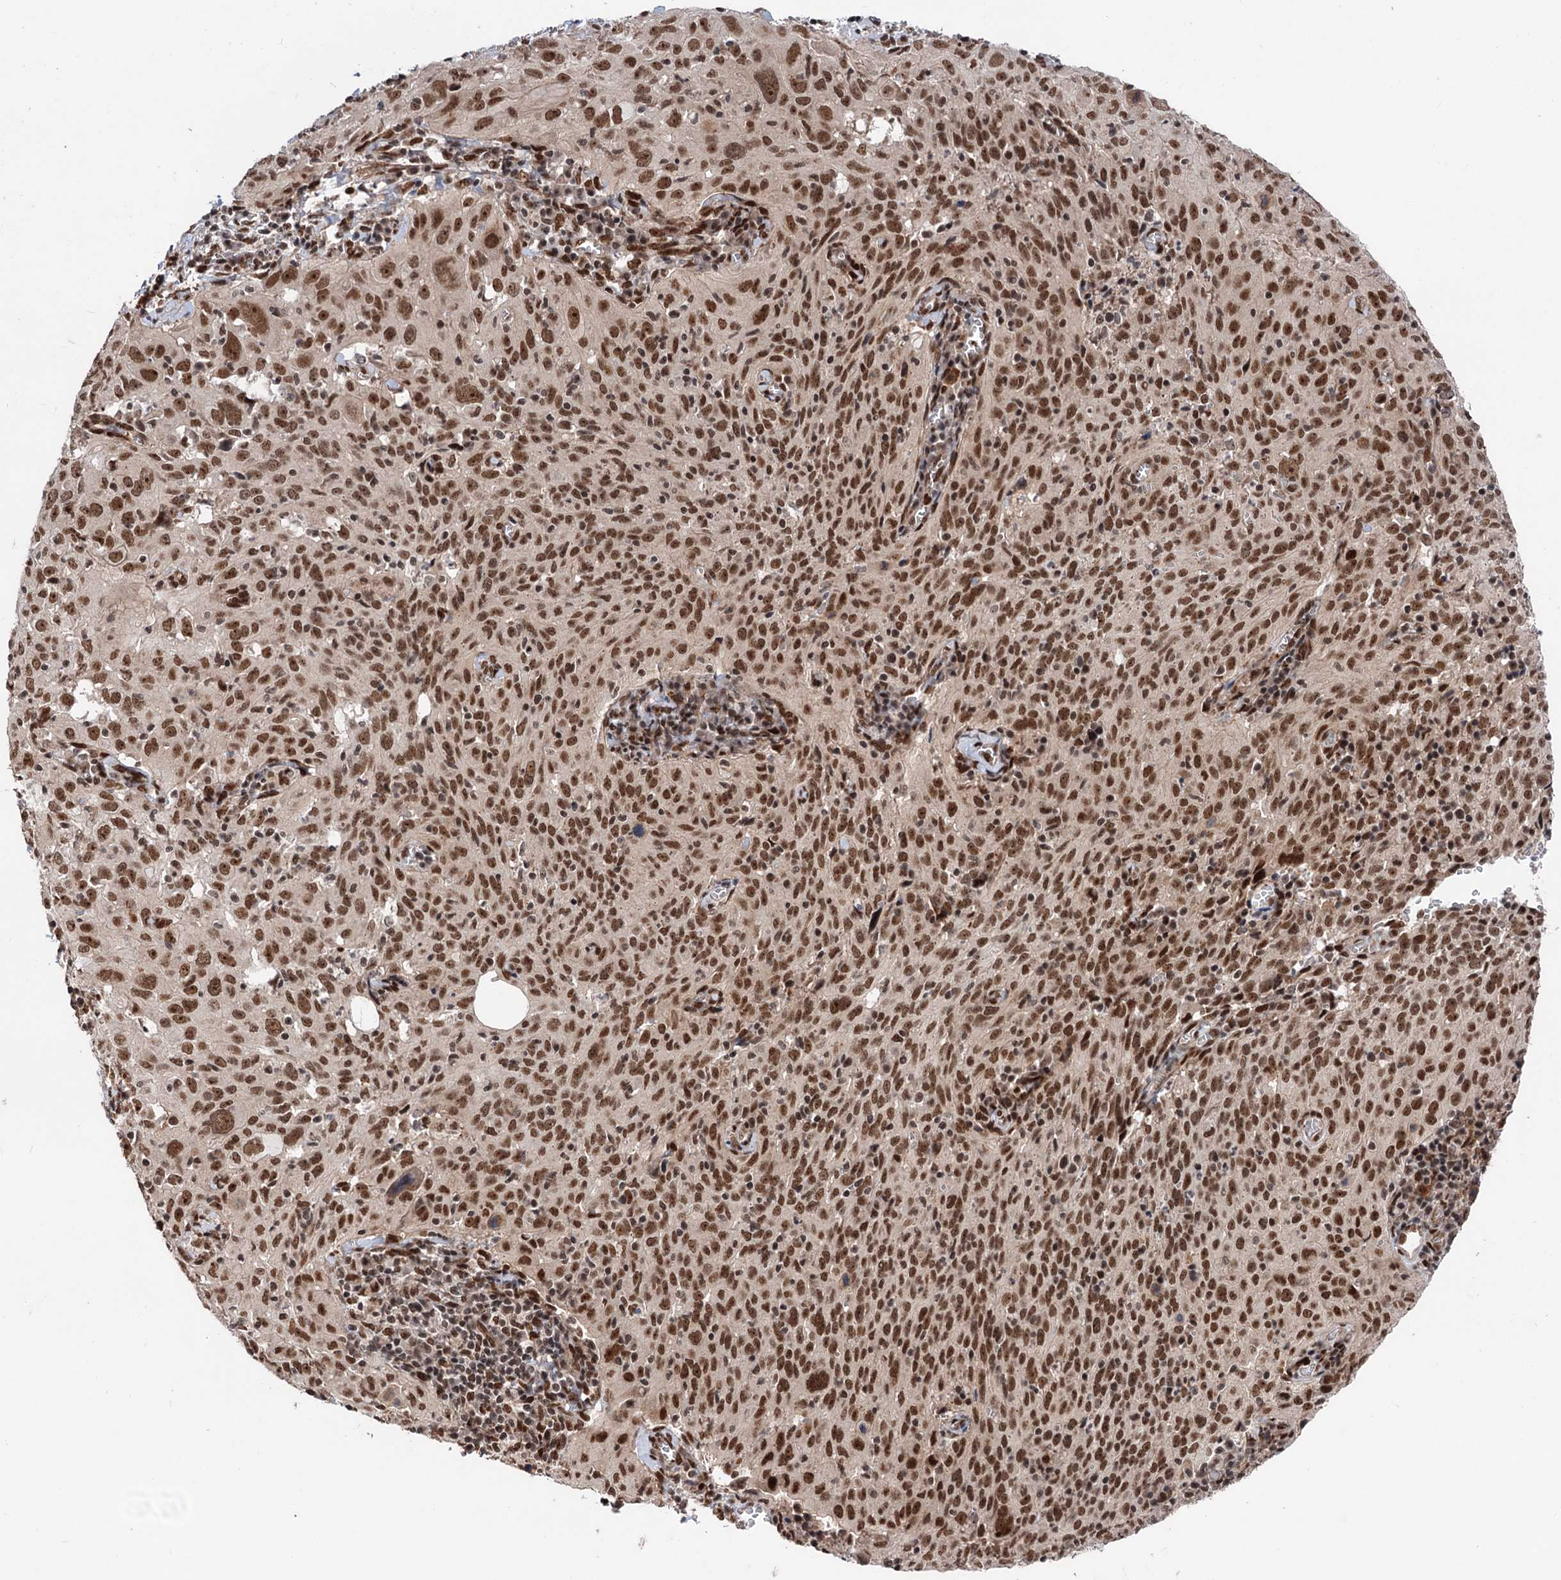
{"staining": {"intensity": "strong", "quantity": ">75%", "location": "nuclear"}, "tissue": "cervical cancer", "cell_type": "Tumor cells", "image_type": "cancer", "snomed": [{"axis": "morphology", "description": "Squamous cell carcinoma, NOS"}, {"axis": "topography", "description": "Cervix"}], "caption": "The immunohistochemical stain shows strong nuclear staining in tumor cells of cervical squamous cell carcinoma tissue. (Stains: DAB in brown, nuclei in blue, Microscopy: brightfield microscopy at high magnification).", "gene": "MAML1", "patient": {"sex": "female", "age": 31}}